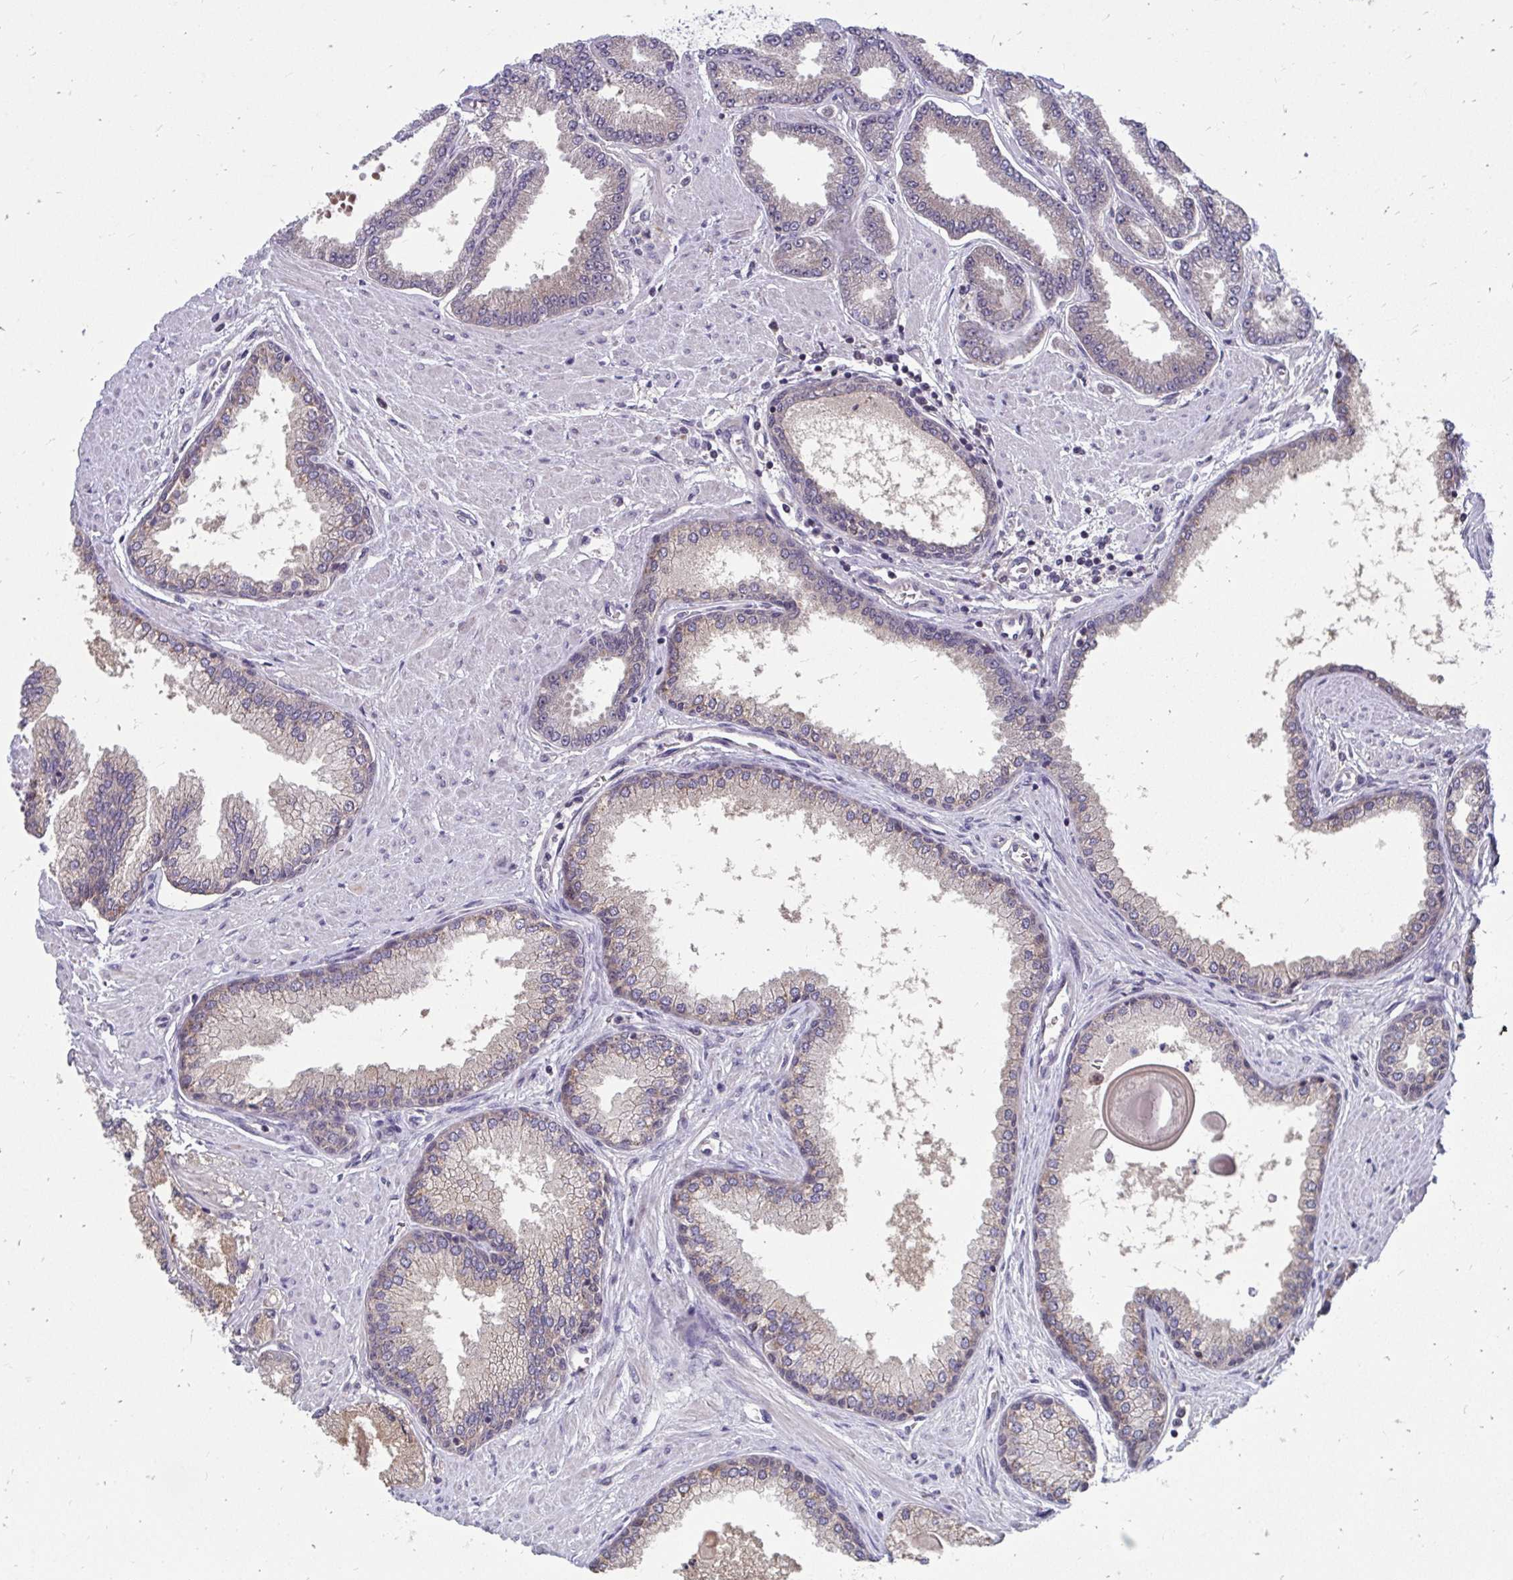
{"staining": {"intensity": "negative", "quantity": "none", "location": "none"}, "tissue": "prostate cancer", "cell_type": "Tumor cells", "image_type": "cancer", "snomed": [{"axis": "morphology", "description": "Adenocarcinoma, Low grade"}, {"axis": "topography", "description": "Prostate"}], "caption": "Immunohistochemistry (IHC) of human prostate adenocarcinoma (low-grade) displays no positivity in tumor cells.", "gene": "MROH8", "patient": {"sex": "male", "age": 67}}